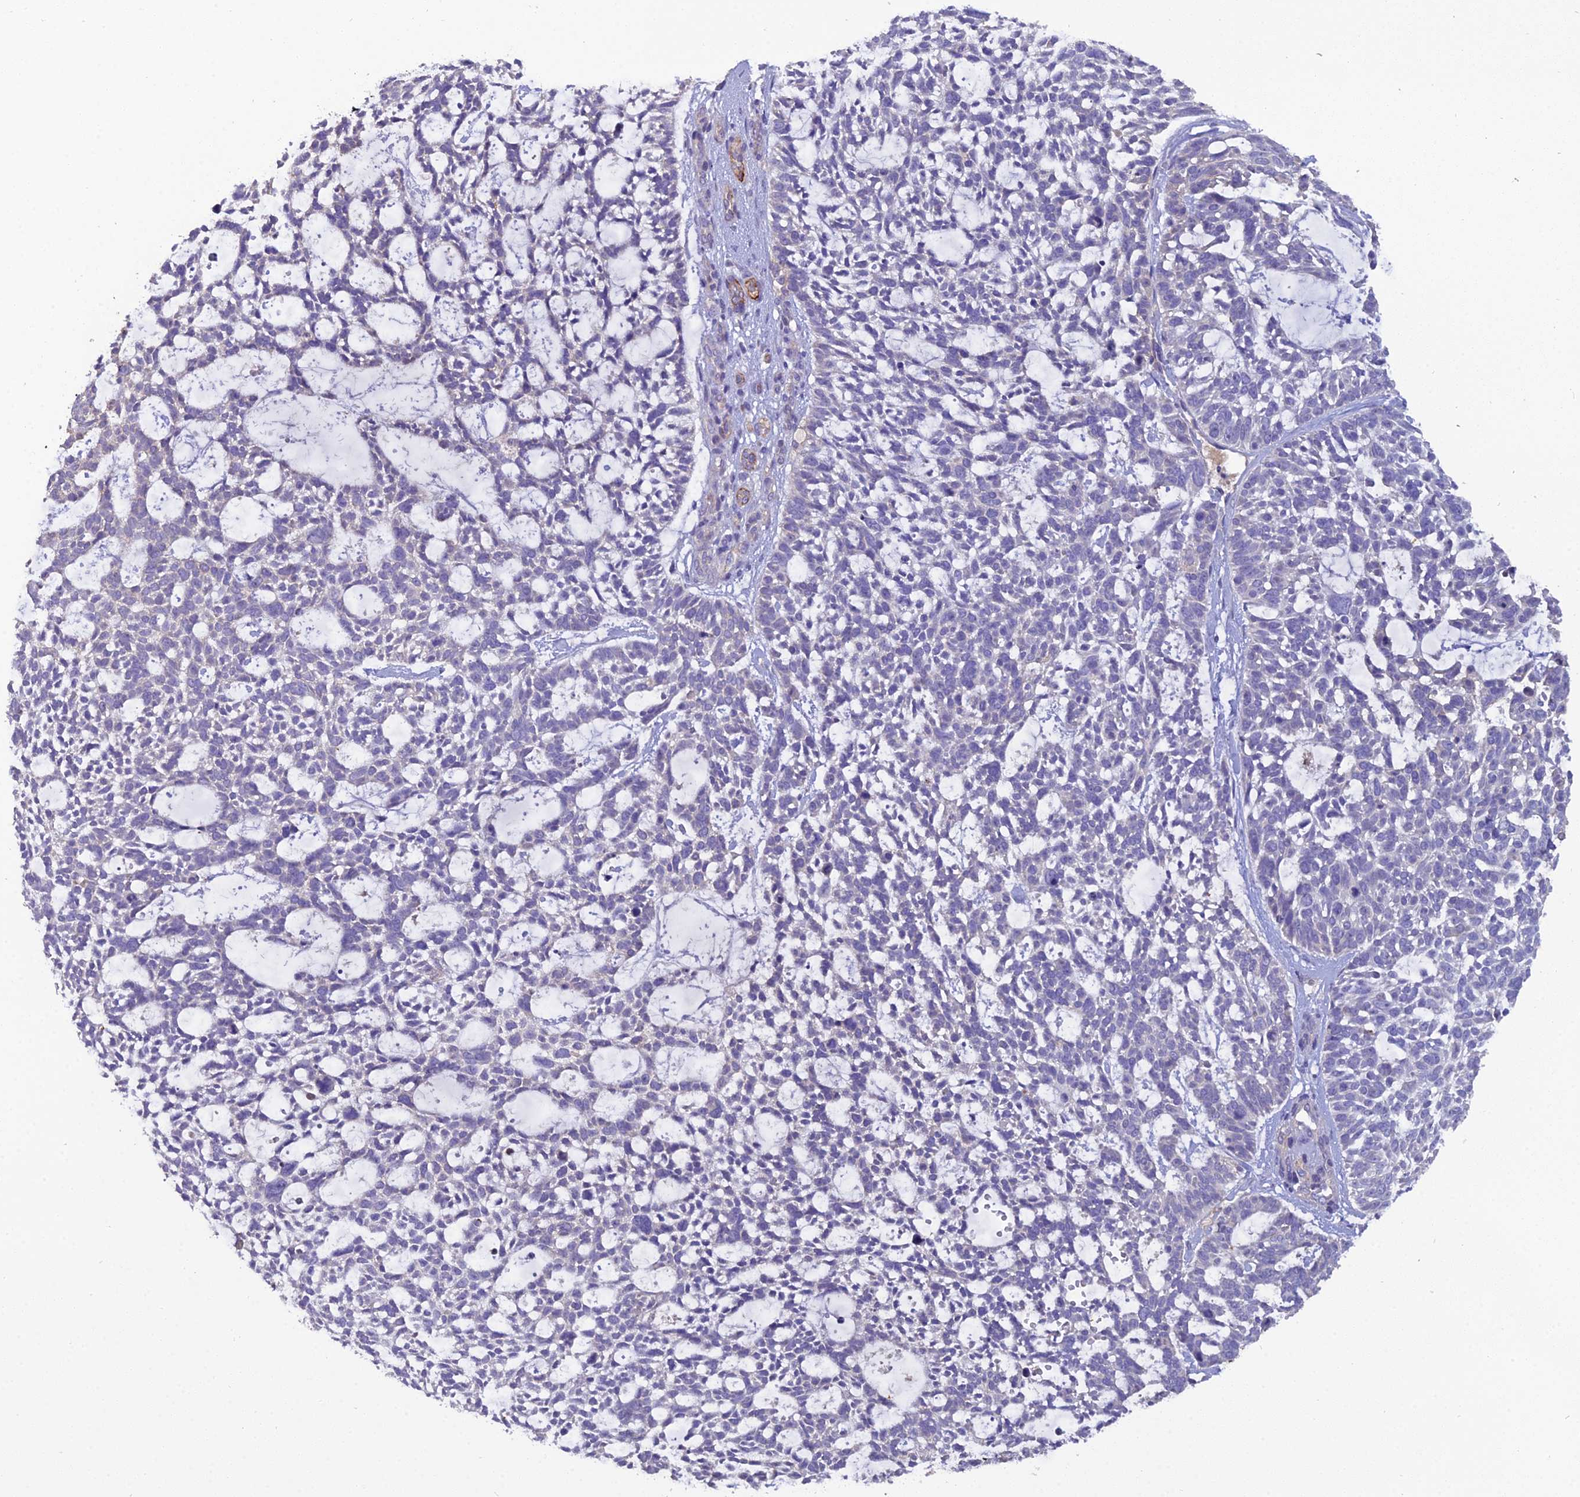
{"staining": {"intensity": "negative", "quantity": "none", "location": "none"}, "tissue": "skin cancer", "cell_type": "Tumor cells", "image_type": "cancer", "snomed": [{"axis": "morphology", "description": "Basal cell carcinoma"}, {"axis": "topography", "description": "Skin"}], "caption": "The micrograph exhibits no significant positivity in tumor cells of basal cell carcinoma (skin).", "gene": "CFAP47", "patient": {"sex": "male", "age": 88}}